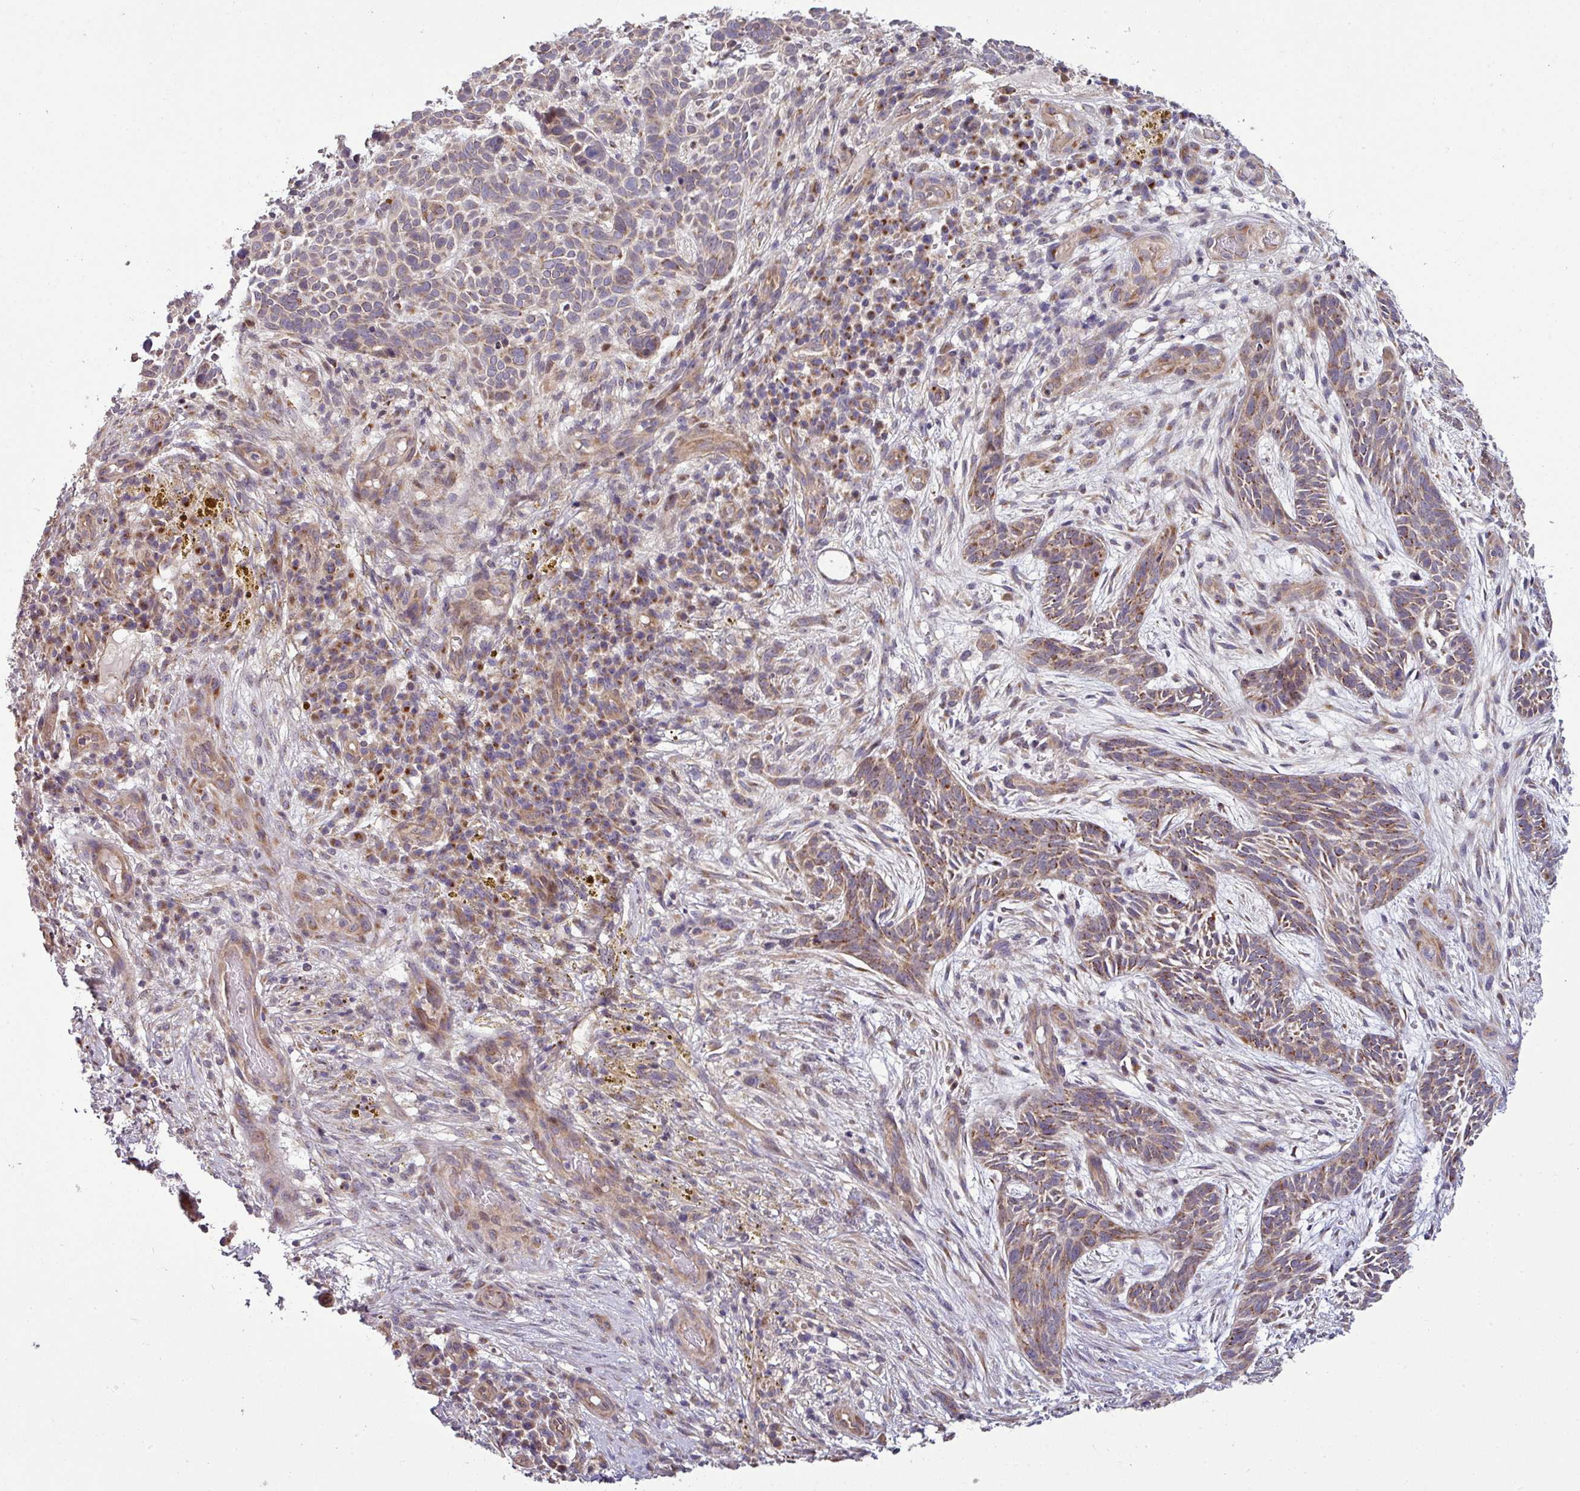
{"staining": {"intensity": "moderate", "quantity": "25%-75%", "location": "cytoplasmic/membranous"}, "tissue": "skin cancer", "cell_type": "Tumor cells", "image_type": "cancer", "snomed": [{"axis": "morphology", "description": "Basal cell carcinoma"}, {"axis": "topography", "description": "Skin"}], "caption": "Immunohistochemical staining of human skin basal cell carcinoma exhibits moderate cytoplasmic/membranous protein positivity in about 25%-75% of tumor cells. The staining was performed using DAB (3,3'-diaminobenzidine), with brown indicating positive protein expression. Nuclei are stained blue with hematoxylin.", "gene": "TIMMDC1", "patient": {"sex": "male", "age": 89}}